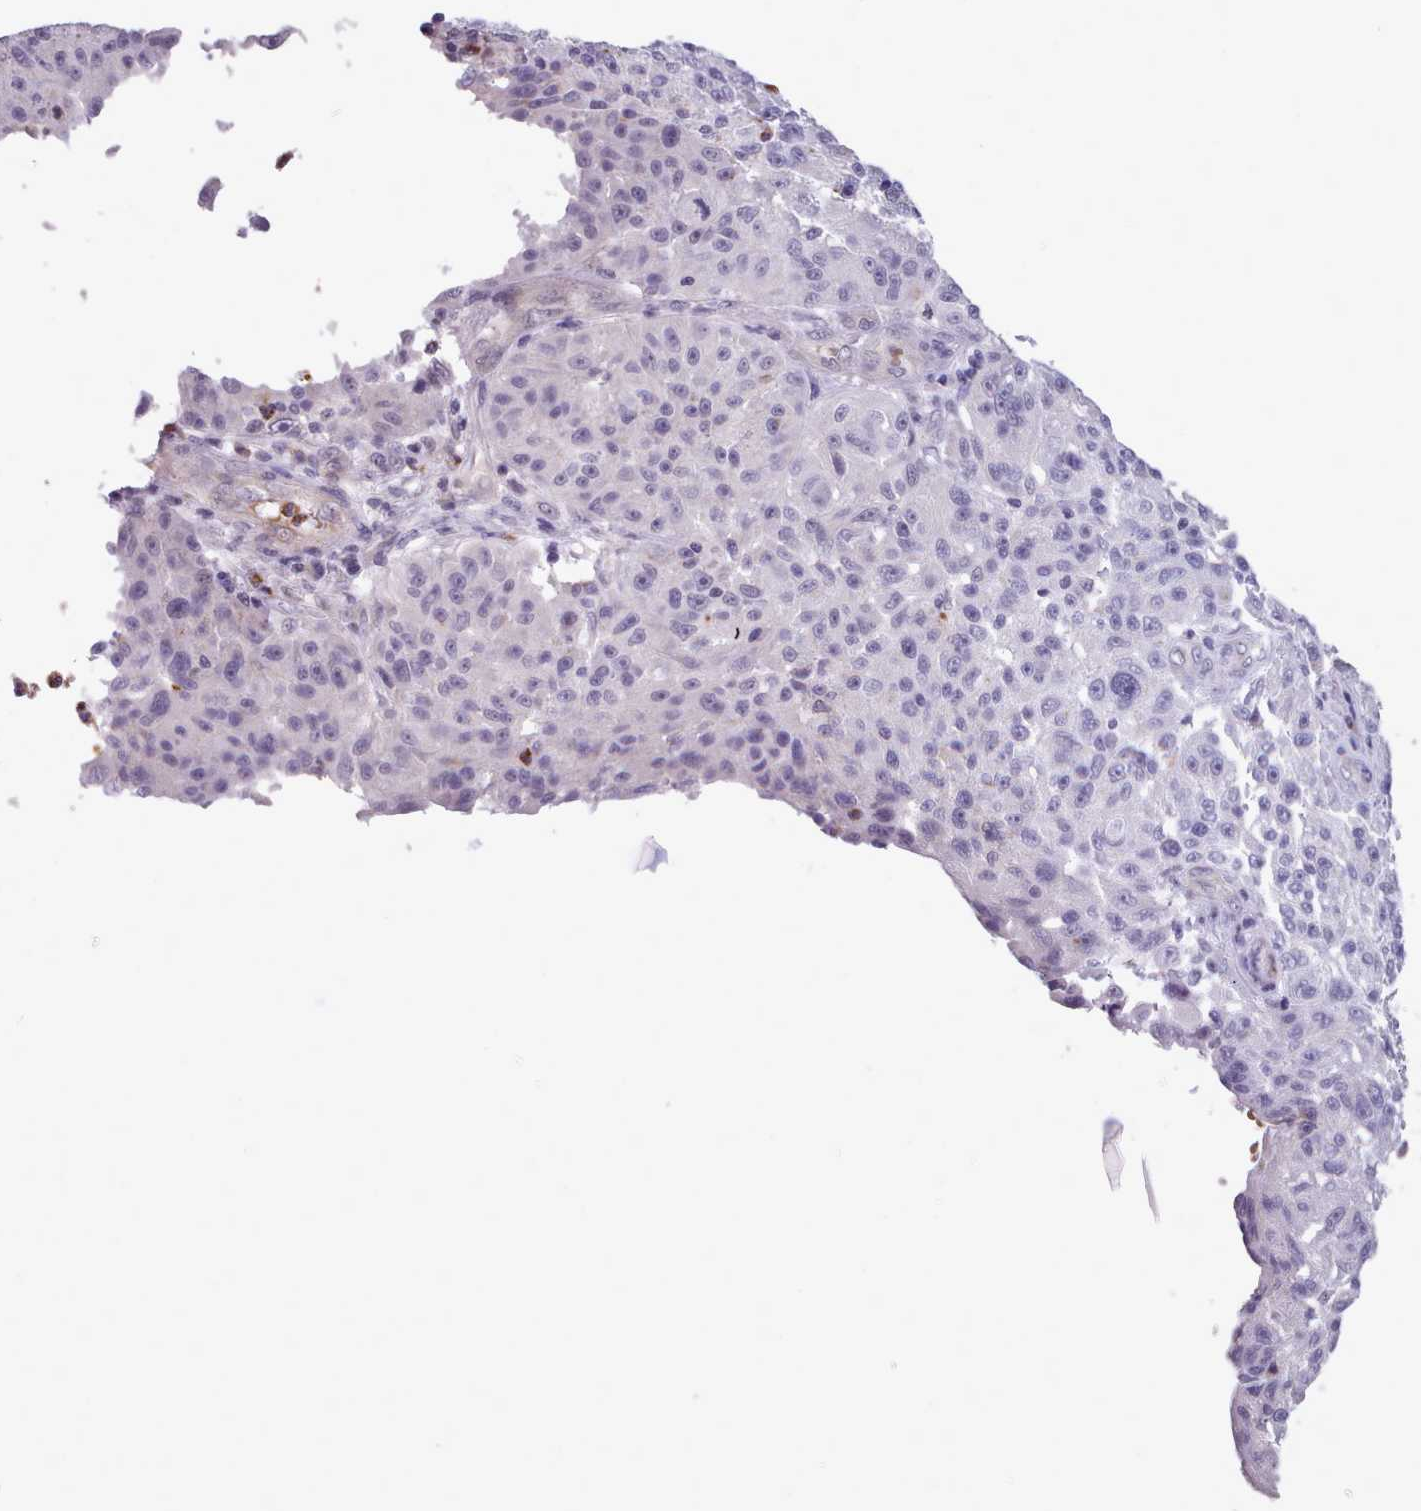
{"staining": {"intensity": "negative", "quantity": "none", "location": "none"}, "tissue": "melanoma", "cell_type": "Tumor cells", "image_type": "cancer", "snomed": [{"axis": "morphology", "description": "Malignant melanoma, NOS"}, {"axis": "topography", "description": "Skin"}], "caption": "Protein analysis of melanoma shows no significant staining in tumor cells.", "gene": "KCTD16", "patient": {"sex": "male", "age": 53}}